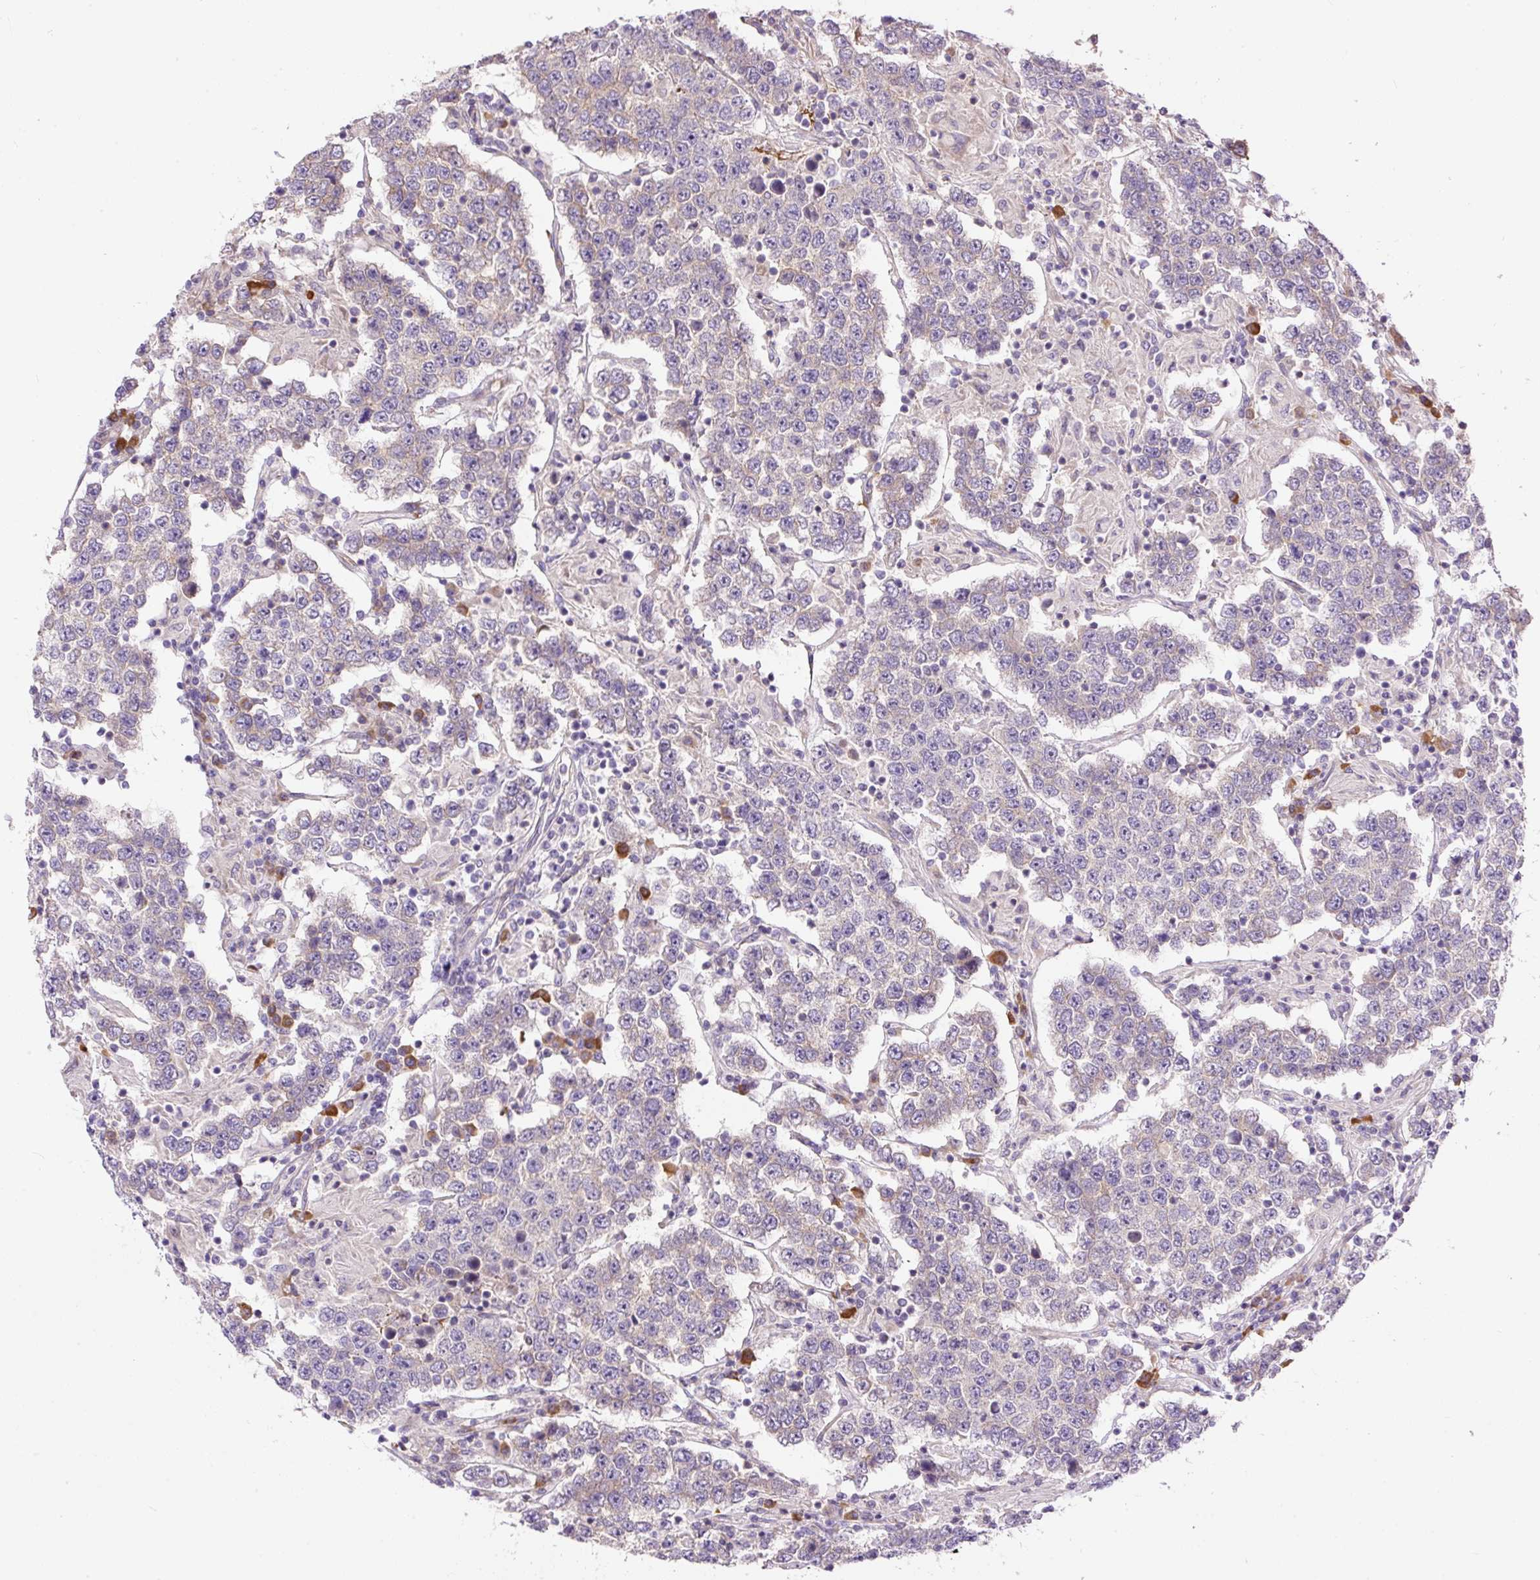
{"staining": {"intensity": "negative", "quantity": "none", "location": "none"}, "tissue": "testis cancer", "cell_type": "Tumor cells", "image_type": "cancer", "snomed": [{"axis": "morphology", "description": "Normal tissue, NOS"}, {"axis": "morphology", "description": "Urothelial carcinoma, High grade"}, {"axis": "morphology", "description": "Seminoma, NOS"}, {"axis": "morphology", "description": "Carcinoma, Embryonal, NOS"}, {"axis": "topography", "description": "Urinary bladder"}, {"axis": "topography", "description": "Testis"}], "caption": "Tumor cells are negative for brown protein staining in testis cancer. The staining is performed using DAB (3,3'-diaminobenzidine) brown chromogen with nuclei counter-stained in using hematoxylin.", "gene": "PPME1", "patient": {"sex": "male", "age": 41}}